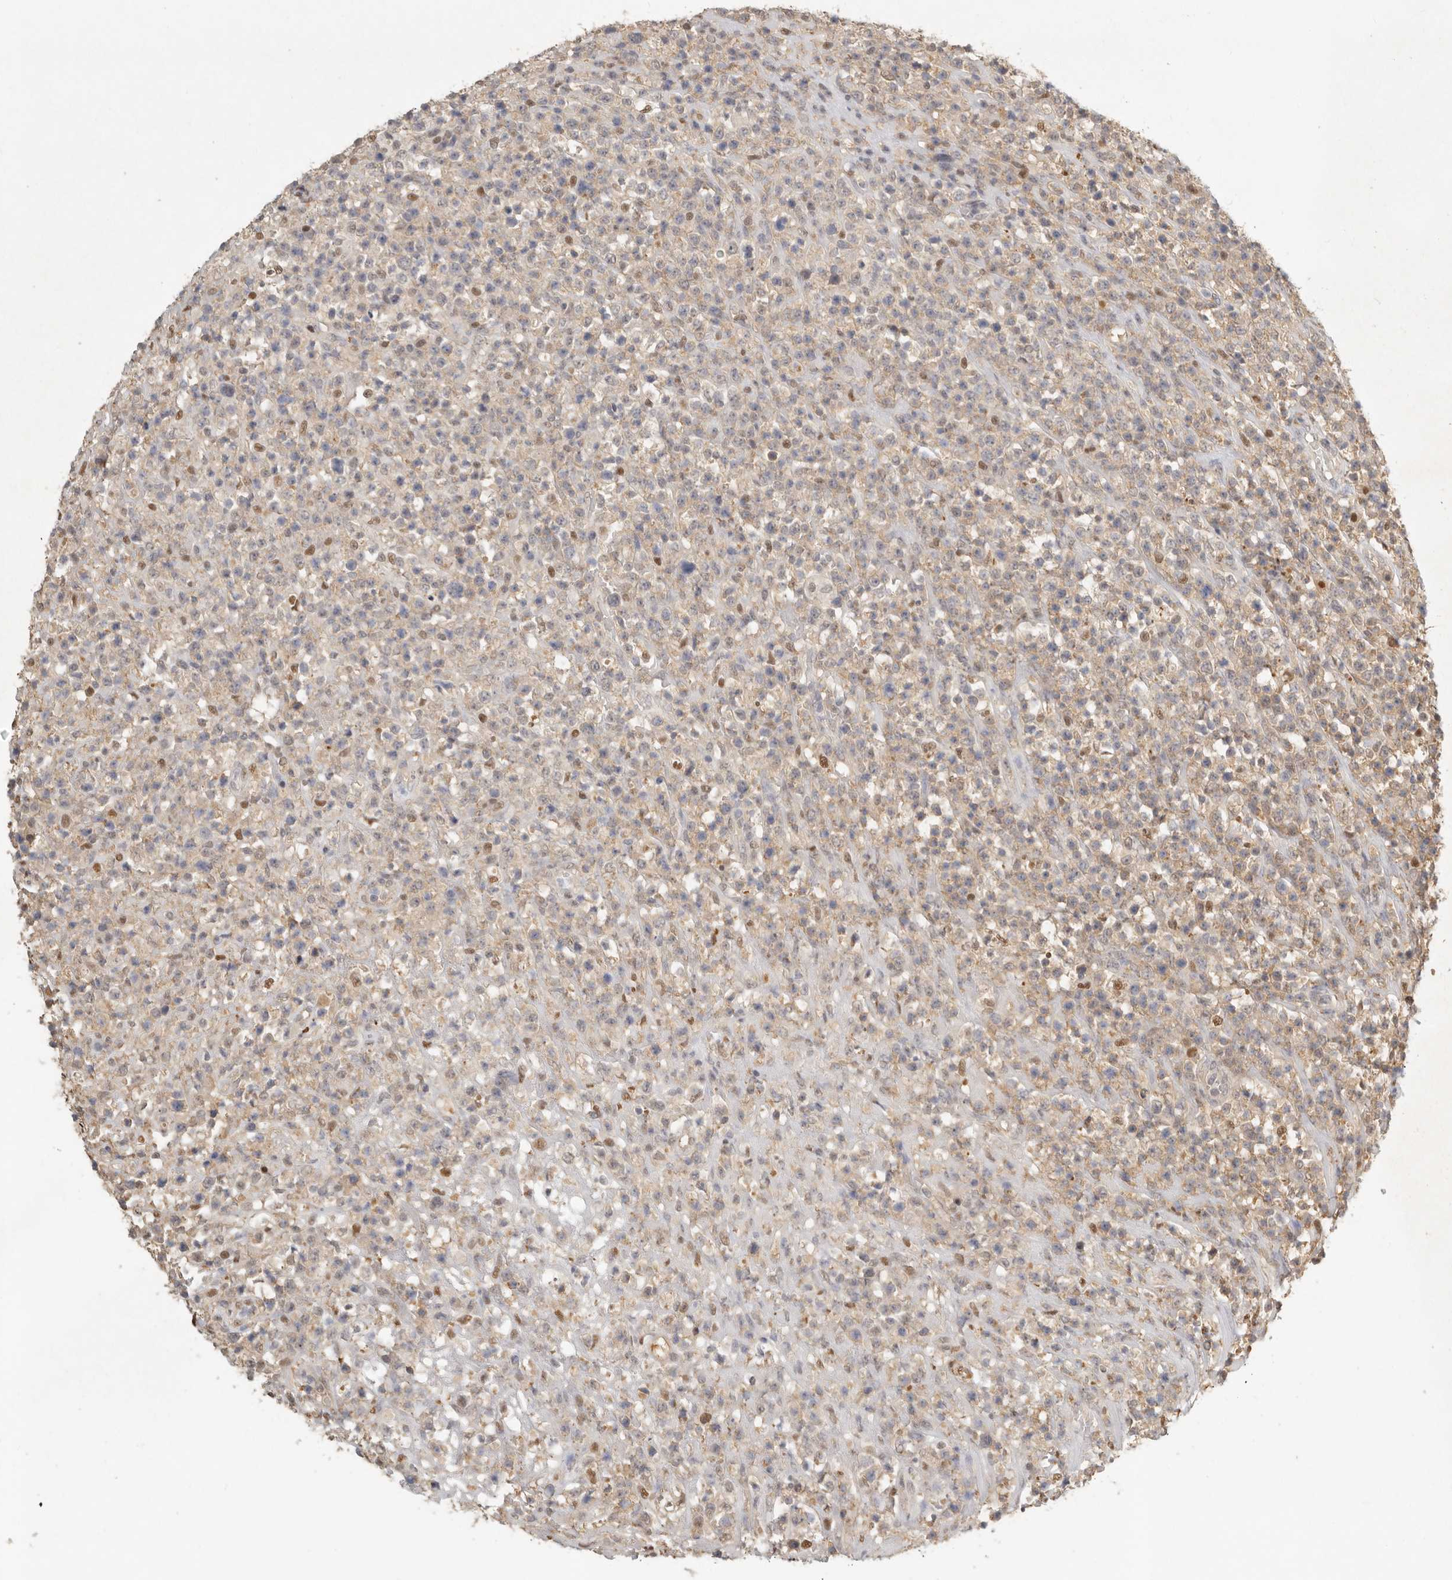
{"staining": {"intensity": "moderate", "quantity": "25%-75%", "location": "nuclear"}, "tissue": "lymphoma", "cell_type": "Tumor cells", "image_type": "cancer", "snomed": [{"axis": "morphology", "description": "Malignant lymphoma, non-Hodgkin's type, High grade"}, {"axis": "topography", "description": "Colon"}], "caption": "Immunohistochemistry photomicrograph of neoplastic tissue: lymphoma stained using immunohistochemistry shows medium levels of moderate protein expression localized specifically in the nuclear of tumor cells, appearing as a nuclear brown color.", "gene": "PSMA5", "patient": {"sex": "female", "age": 53}}